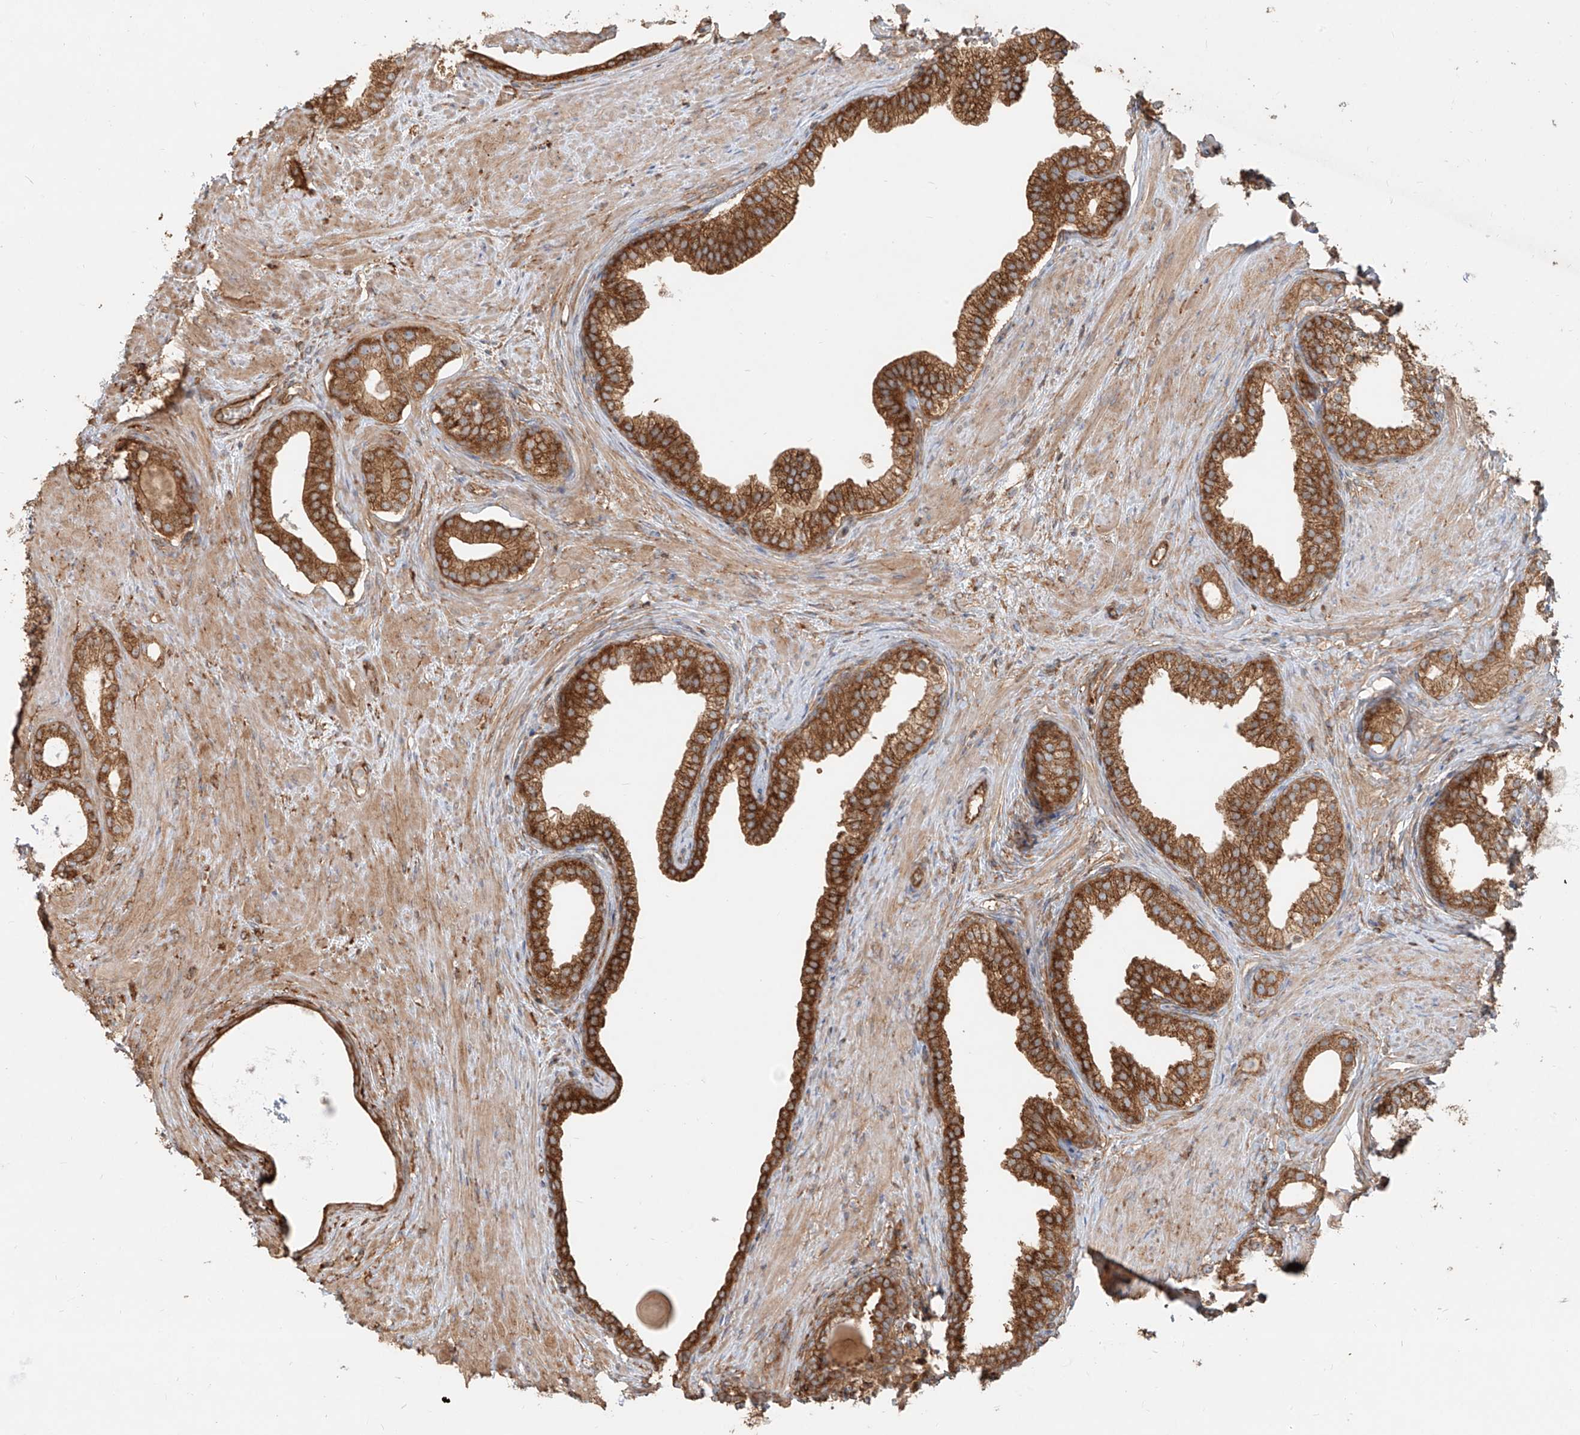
{"staining": {"intensity": "strong", "quantity": ">75%", "location": "cytoplasmic/membranous"}, "tissue": "prostate cancer", "cell_type": "Tumor cells", "image_type": "cancer", "snomed": [{"axis": "morphology", "description": "Adenocarcinoma, High grade"}, {"axis": "topography", "description": "Prostate"}], "caption": "Immunohistochemical staining of prostate cancer (adenocarcinoma (high-grade)) displays high levels of strong cytoplasmic/membranous protein positivity in about >75% of tumor cells. The staining is performed using DAB (3,3'-diaminobenzidine) brown chromogen to label protein expression. The nuclei are counter-stained blue using hematoxylin.", "gene": "SNX9", "patient": {"sex": "male", "age": 63}}